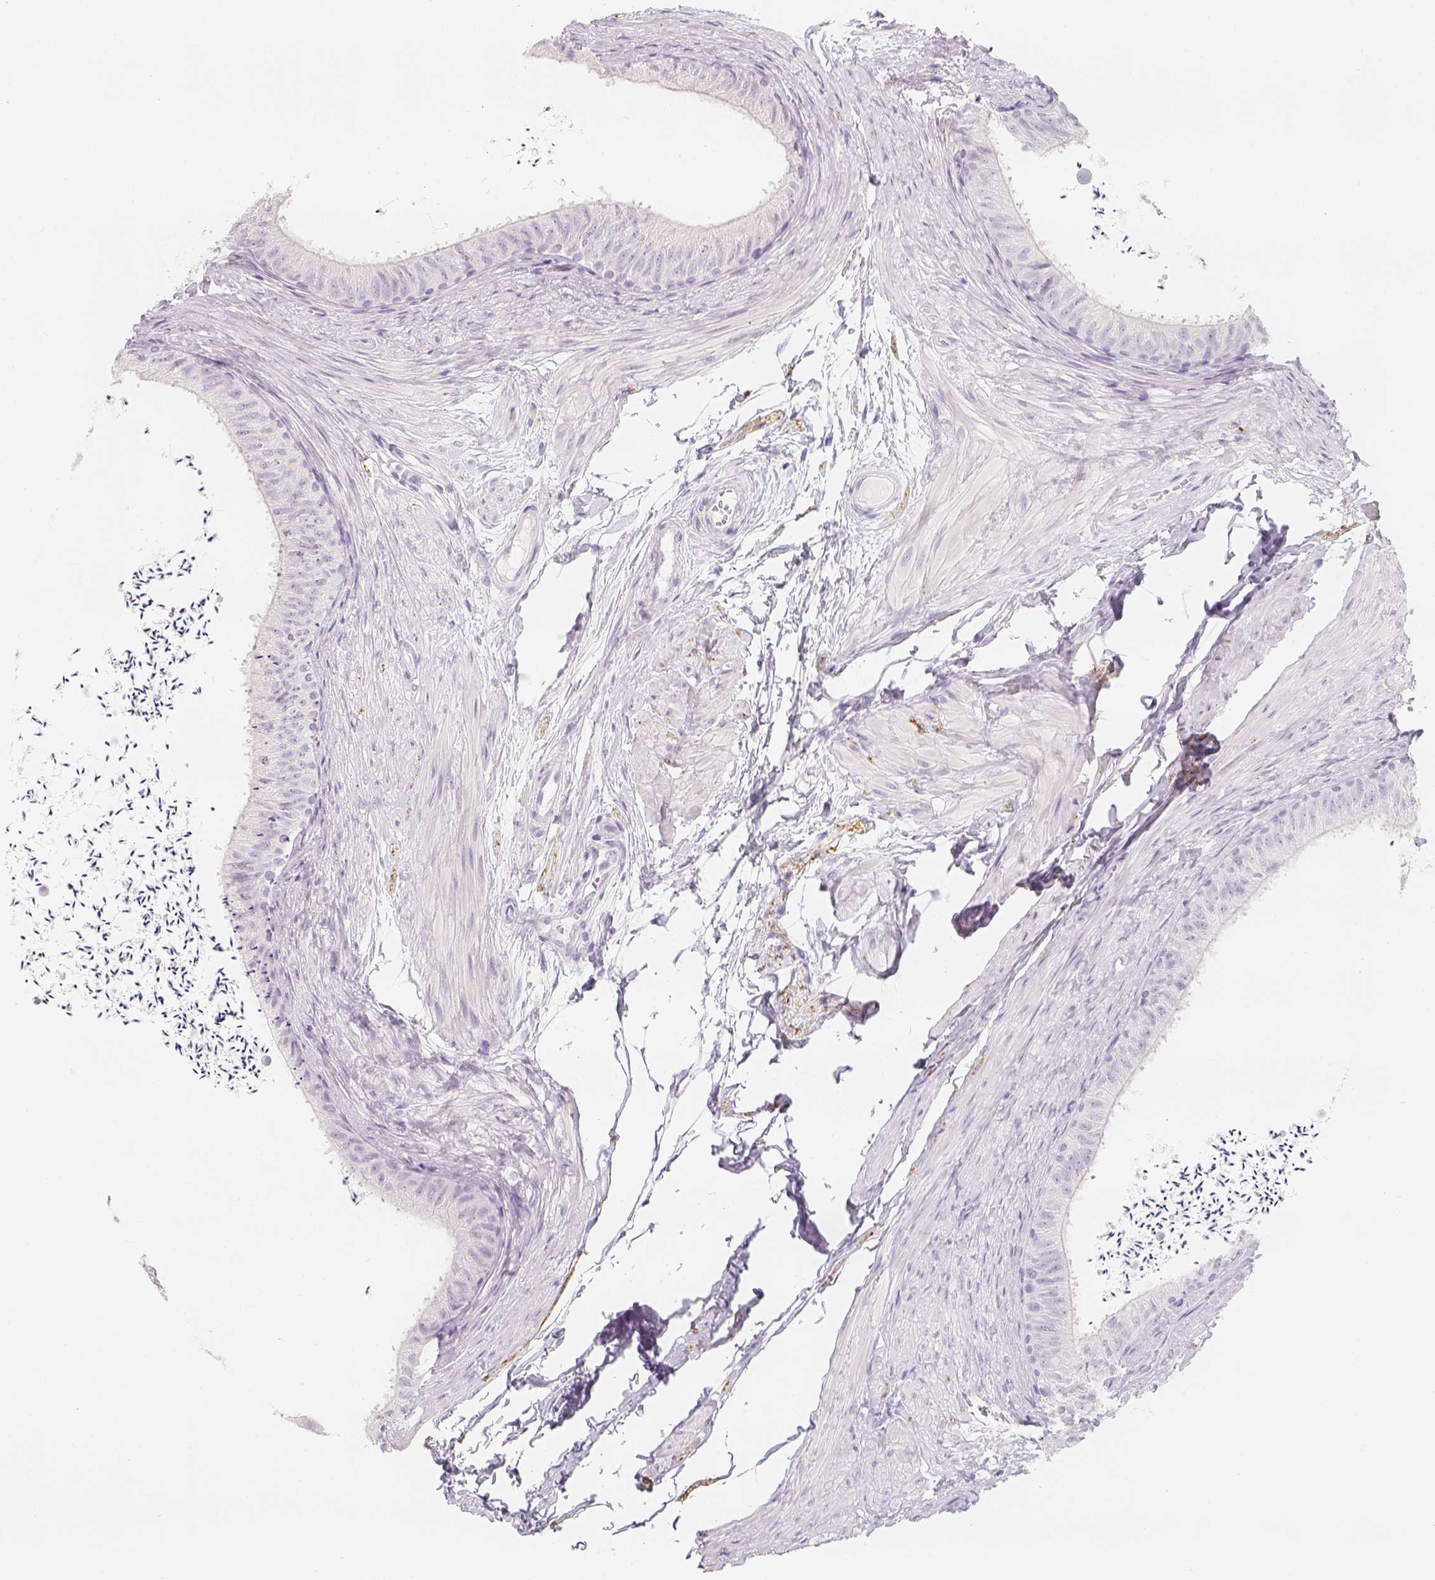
{"staining": {"intensity": "negative", "quantity": "none", "location": "none"}, "tissue": "epididymis", "cell_type": "Glandular cells", "image_type": "normal", "snomed": [{"axis": "morphology", "description": "Normal tissue, NOS"}, {"axis": "topography", "description": "Epididymis, spermatic cord, NOS"}, {"axis": "topography", "description": "Epididymis"}, {"axis": "topography", "description": "Peripheral nerve tissue"}], "caption": "High magnification brightfield microscopy of benign epididymis stained with DAB (3,3'-diaminobenzidine) (brown) and counterstained with hematoxylin (blue): glandular cells show no significant staining. The staining is performed using DAB (3,3'-diaminobenzidine) brown chromogen with nuclei counter-stained in using hematoxylin.", "gene": "SLC18A1", "patient": {"sex": "male", "age": 29}}